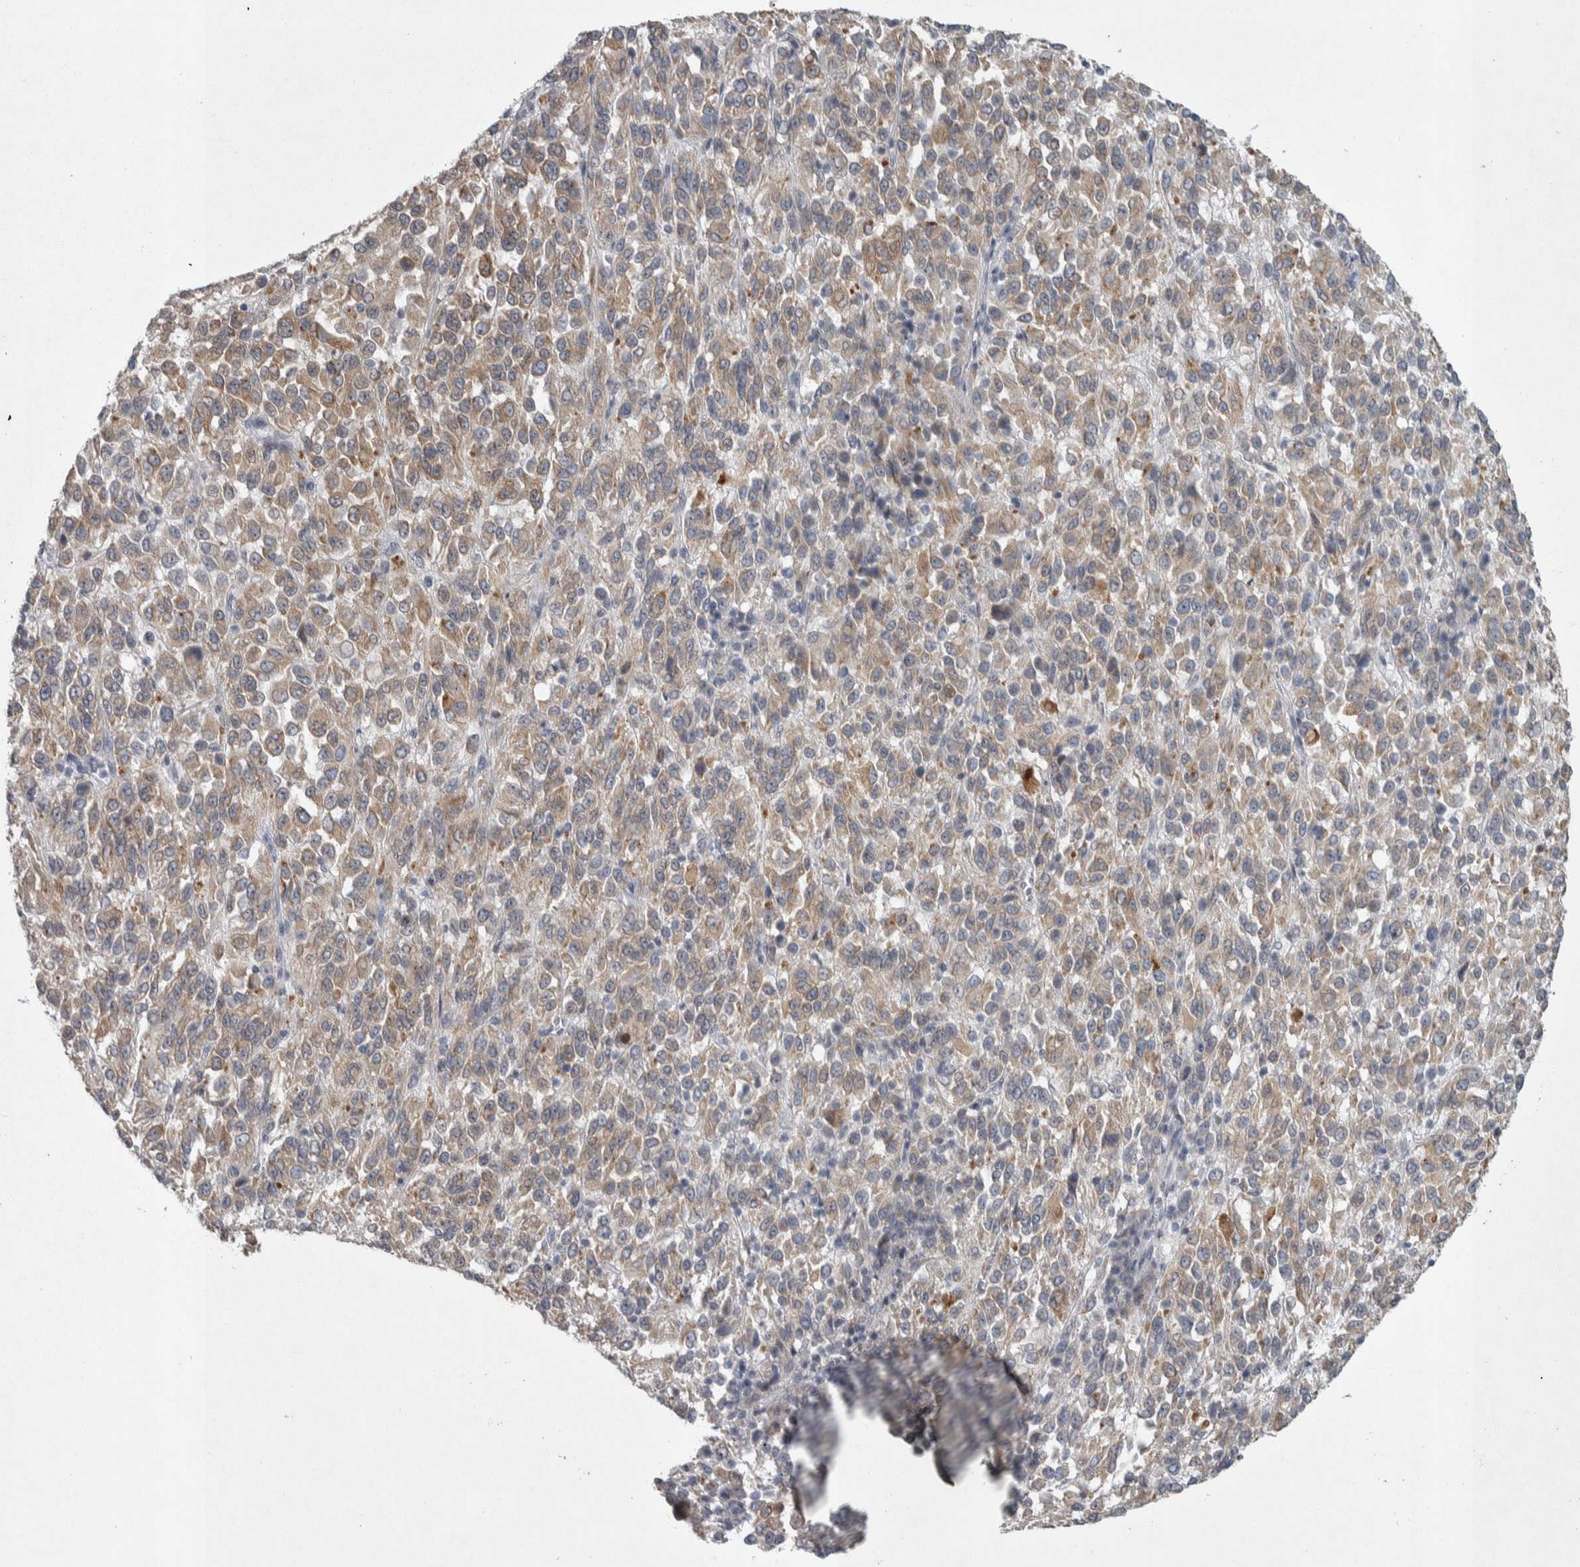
{"staining": {"intensity": "moderate", "quantity": ">75%", "location": "cytoplasmic/membranous"}, "tissue": "melanoma", "cell_type": "Tumor cells", "image_type": "cancer", "snomed": [{"axis": "morphology", "description": "Malignant melanoma, Metastatic site"}, {"axis": "topography", "description": "Lung"}], "caption": "Immunohistochemistry (DAB (3,3'-diaminobenzidine)) staining of human malignant melanoma (metastatic site) demonstrates moderate cytoplasmic/membranous protein expression in about >75% of tumor cells. (DAB IHC with brightfield microscopy, high magnification).", "gene": "SIGMAR1", "patient": {"sex": "male", "age": 64}}